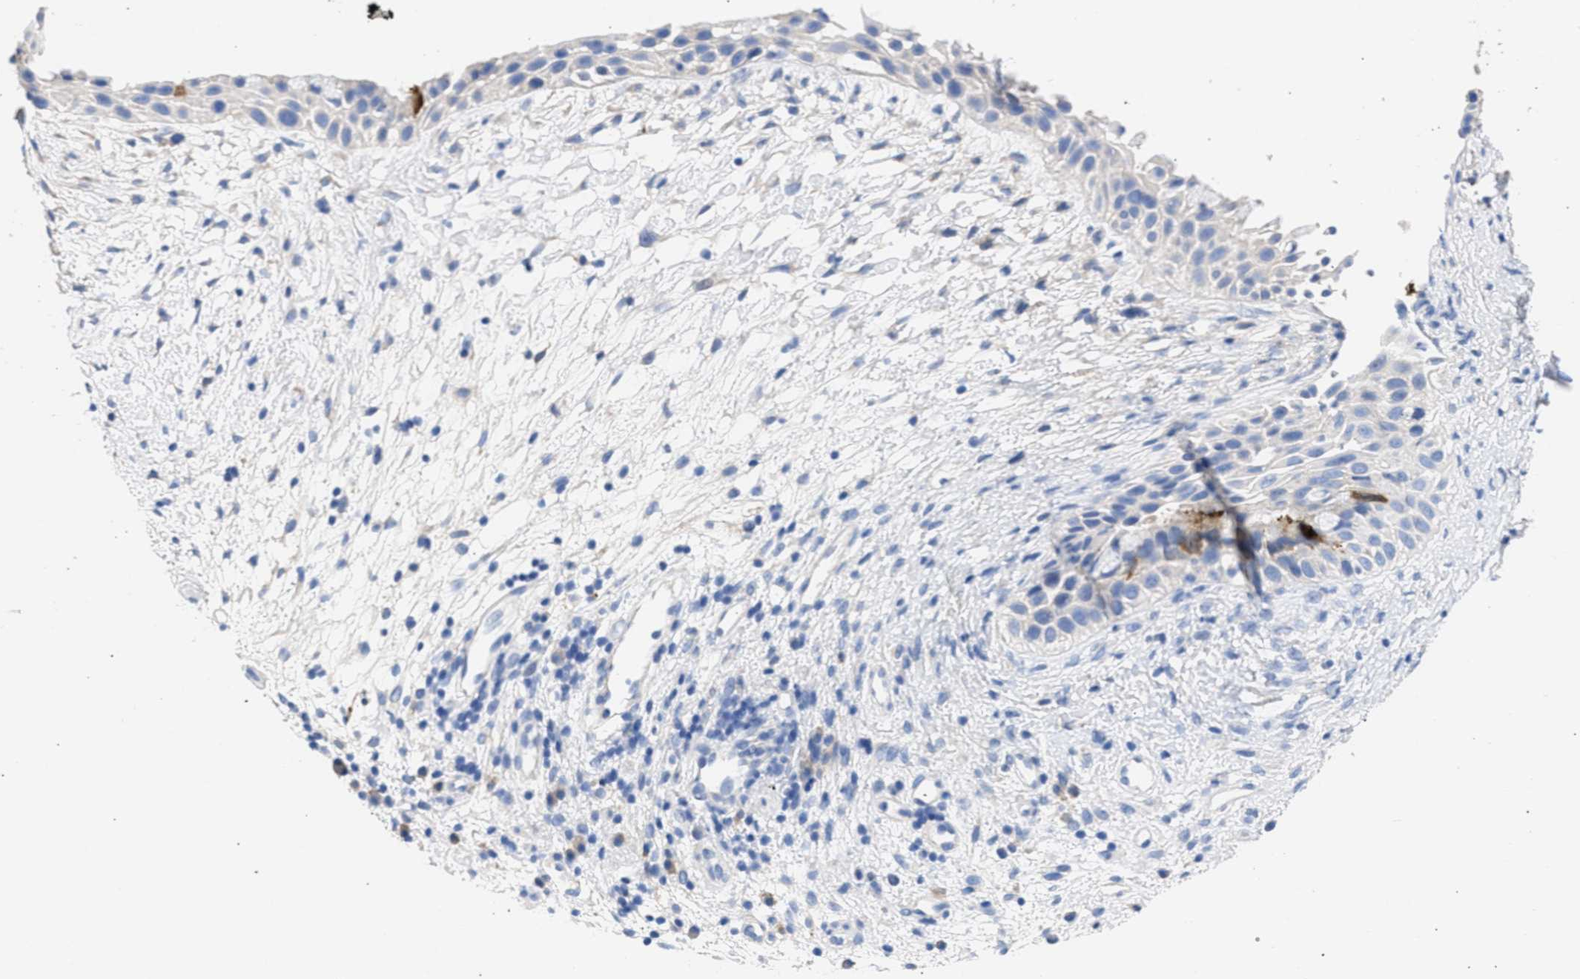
{"staining": {"intensity": "strong", "quantity": "25%-75%", "location": "cytoplasmic/membranous"}, "tissue": "nasopharynx", "cell_type": "Respiratory epithelial cells", "image_type": "normal", "snomed": [{"axis": "morphology", "description": "Normal tissue, NOS"}, {"axis": "topography", "description": "Nasopharynx"}], "caption": "A brown stain highlights strong cytoplasmic/membranous expression of a protein in respiratory epithelial cells of normal human nasopharynx. (Stains: DAB (3,3'-diaminobenzidine) in brown, nuclei in blue, Microscopy: brightfield microscopy at high magnification).", "gene": "RSPH1", "patient": {"sex": "male", "age": 22}}